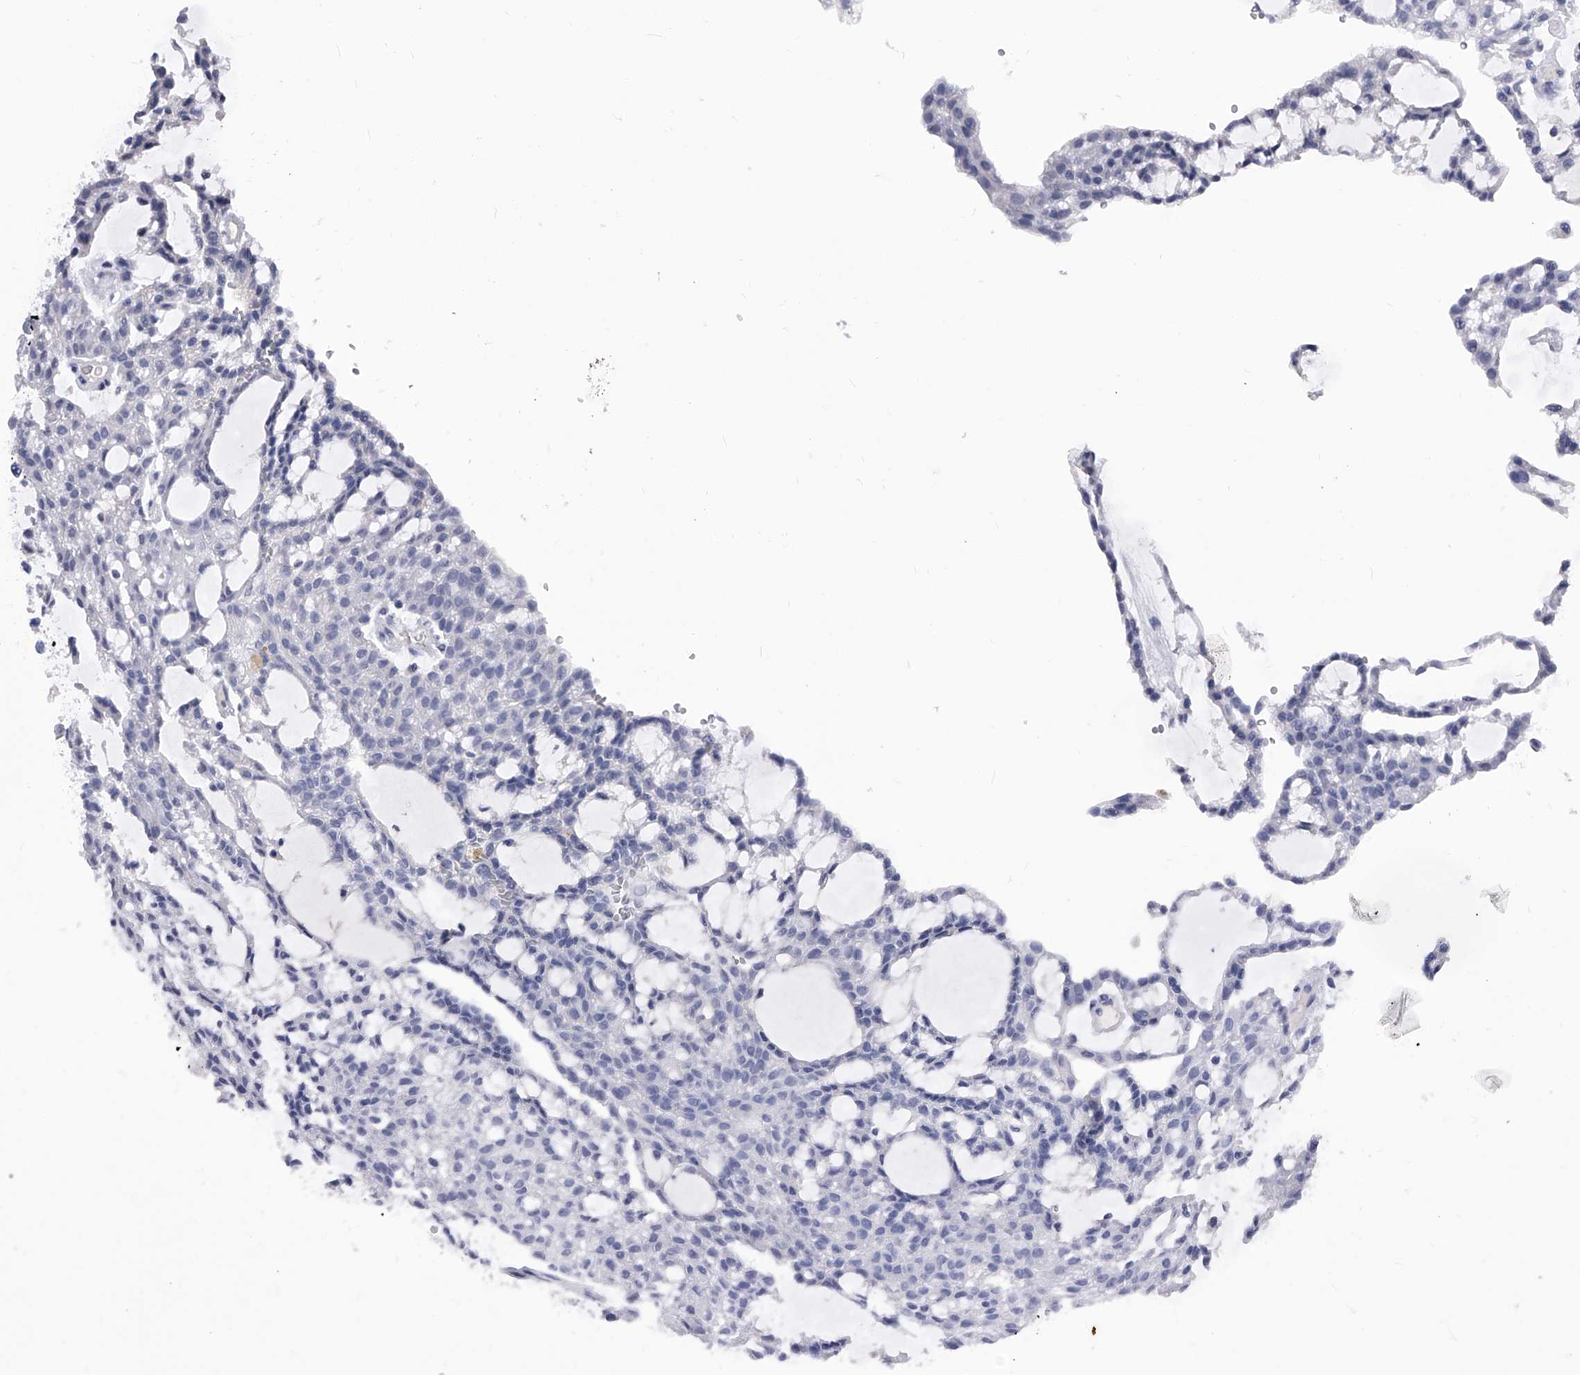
{"staining": {"intensity": "negative", "quantity": "none", "location": "none"}, "tissue": "renal cancer", "cell_type": "Tumor cells", "image_type": "cancer", "snomed": [{"axis": "morphology", "description": "Adenocarcinoma, NOS"}, {"axis": "topography", "description": "Kidney"}], "caption": "Renal cancer (adenocarcinoma) stained for a protein using immunohistochemistry (IHC) exhibits no staining tumor cells.", "gene": "ID1", "patient": {"sex": "male", "age": 63}}